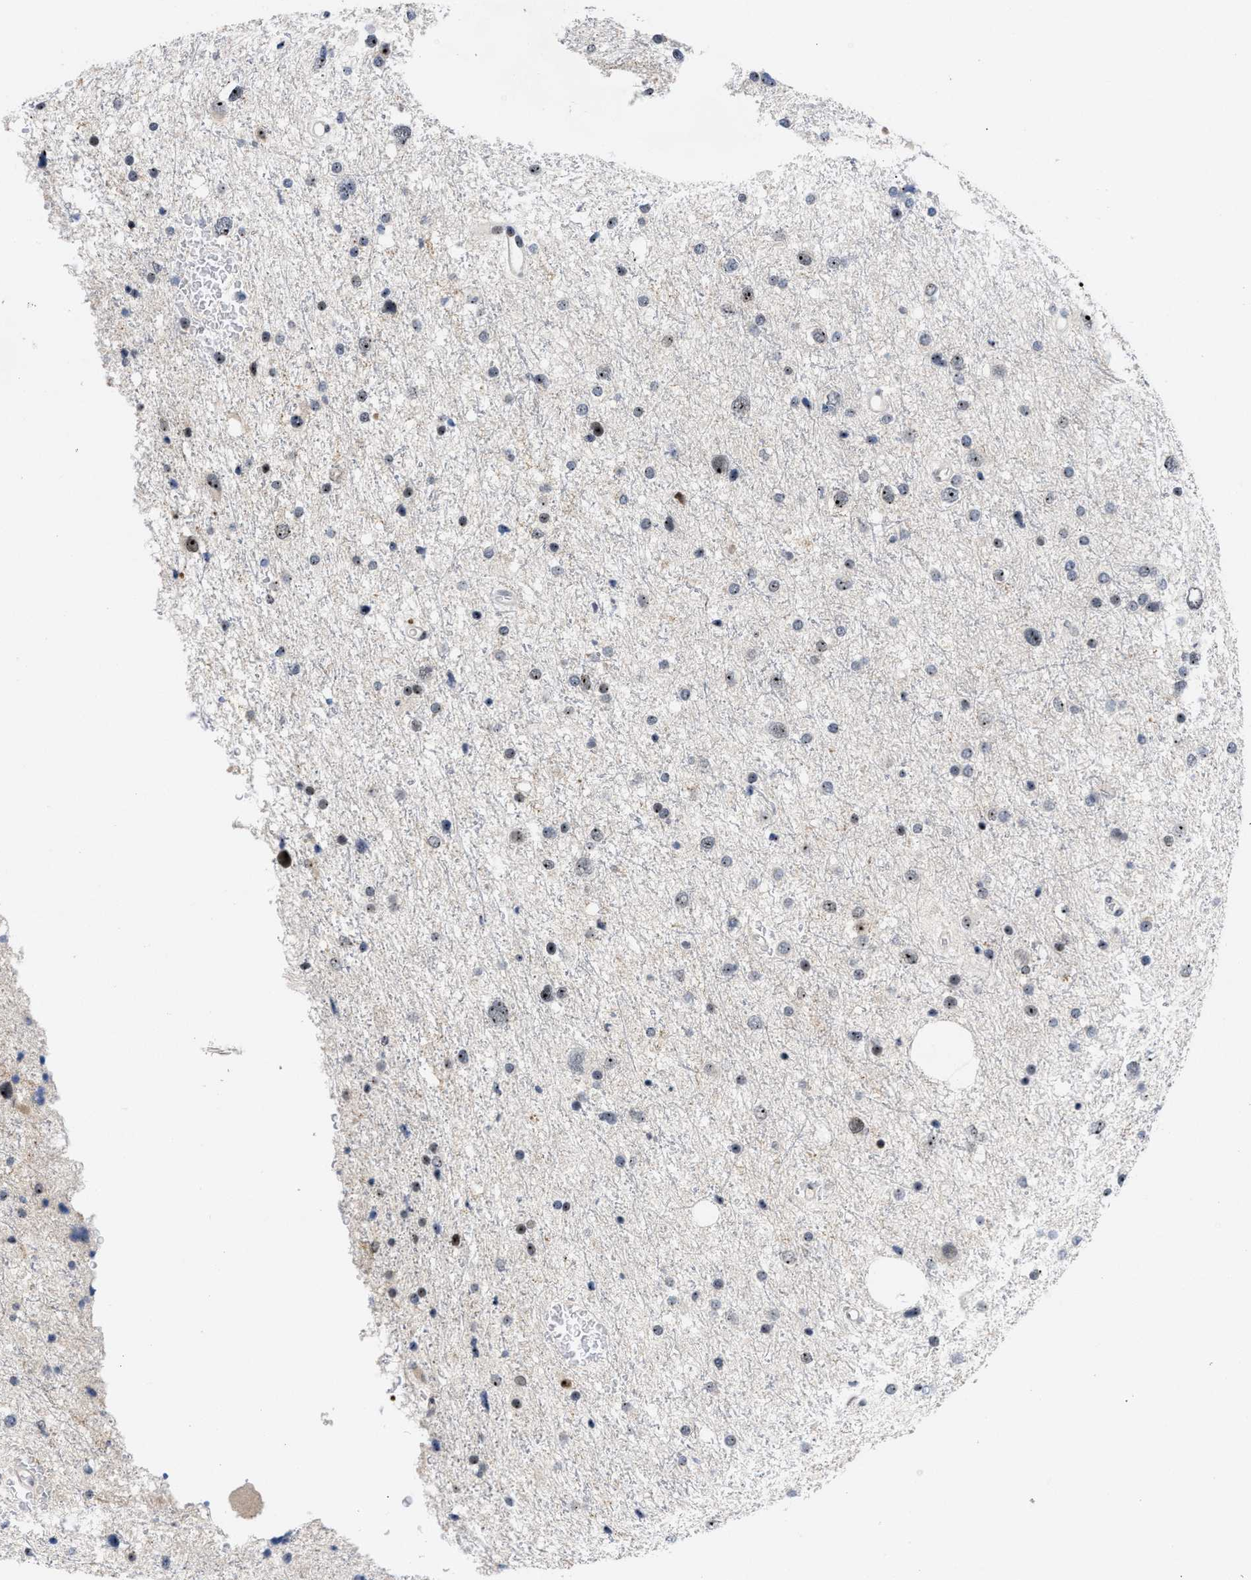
{"staining": {"intensity": "moderate", "quantity": "25%-75%", "location": "nuclear"}, "tissue": "glioma", "cell_type": "Tumor cells", "image_type": "cancer", "snomed": [{"axis": "morphology", "description": "Glioma, malignant, Low grade"}, {"axis": "topography", "description": "Brain"}], "caption": "Immunohistochemical staining of malignant low-grade glioma shows moderate nuclear protein expression in approximately 25%-75% of tumor cells. Using DAB (3,3'-diaminobenzidine) (brown) and hematoxylin (blue) stains, captured at high magnification using brightfield microscopy.", "gene": "NOP58", "patient": {"sex": "female", "age": 37}}